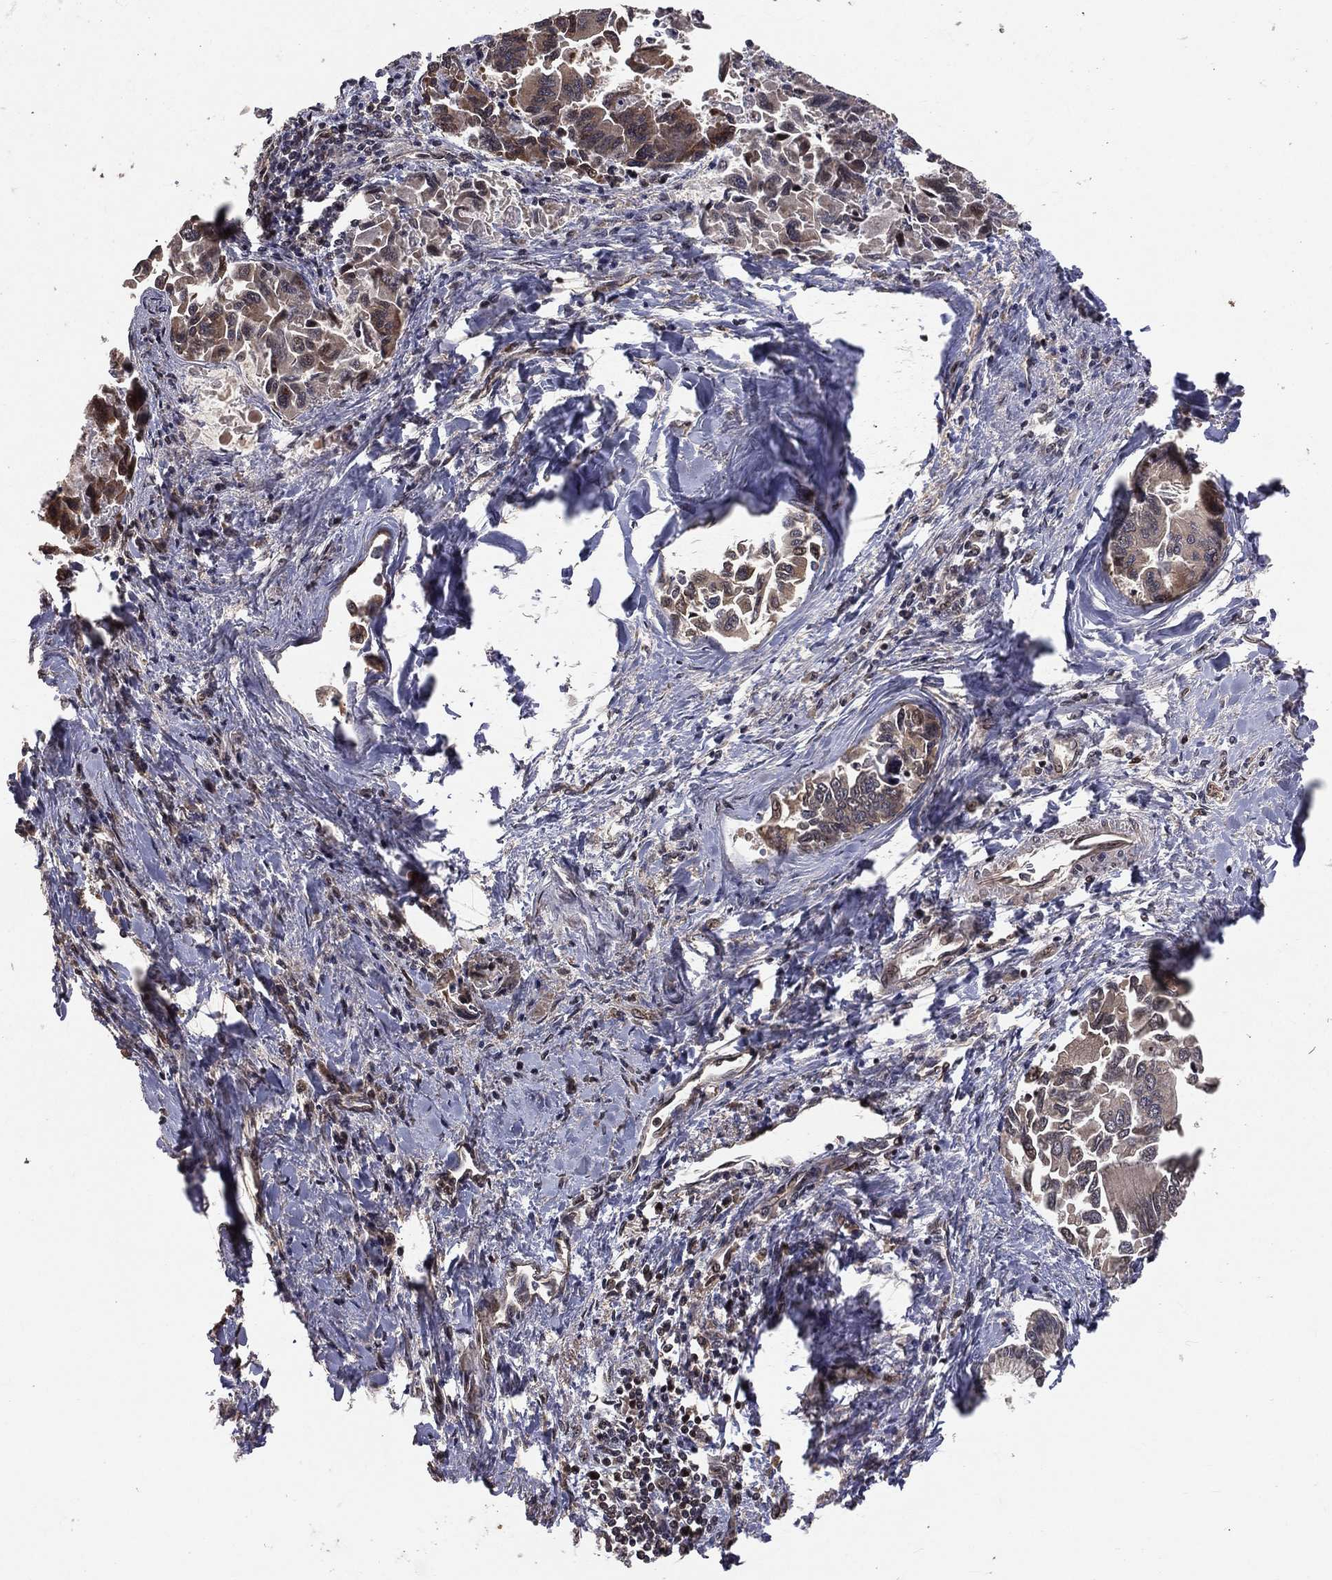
{"staining": {"intensity": "weak", "quantity": "<25%", "location": "cytoplasmic/membranous"}, "tissue": "liver cancer", "cell_type": "Tumor cells", "image_type": "cancer", "snomed": [{"axis": "morphology", "description": "Cholangiocarcinoma"}, {"axis": "topography", "description": "Liver"}], "caption": "This photomicrograph is of liver cancer (cholangiocarcinoma) stained with IHC to label a protein in brown with the nuclei are counter-stained blue. There is no expression in tumor cells.", "gene": "MAPK1", "patient": {"sex": "male", "age": 66}}